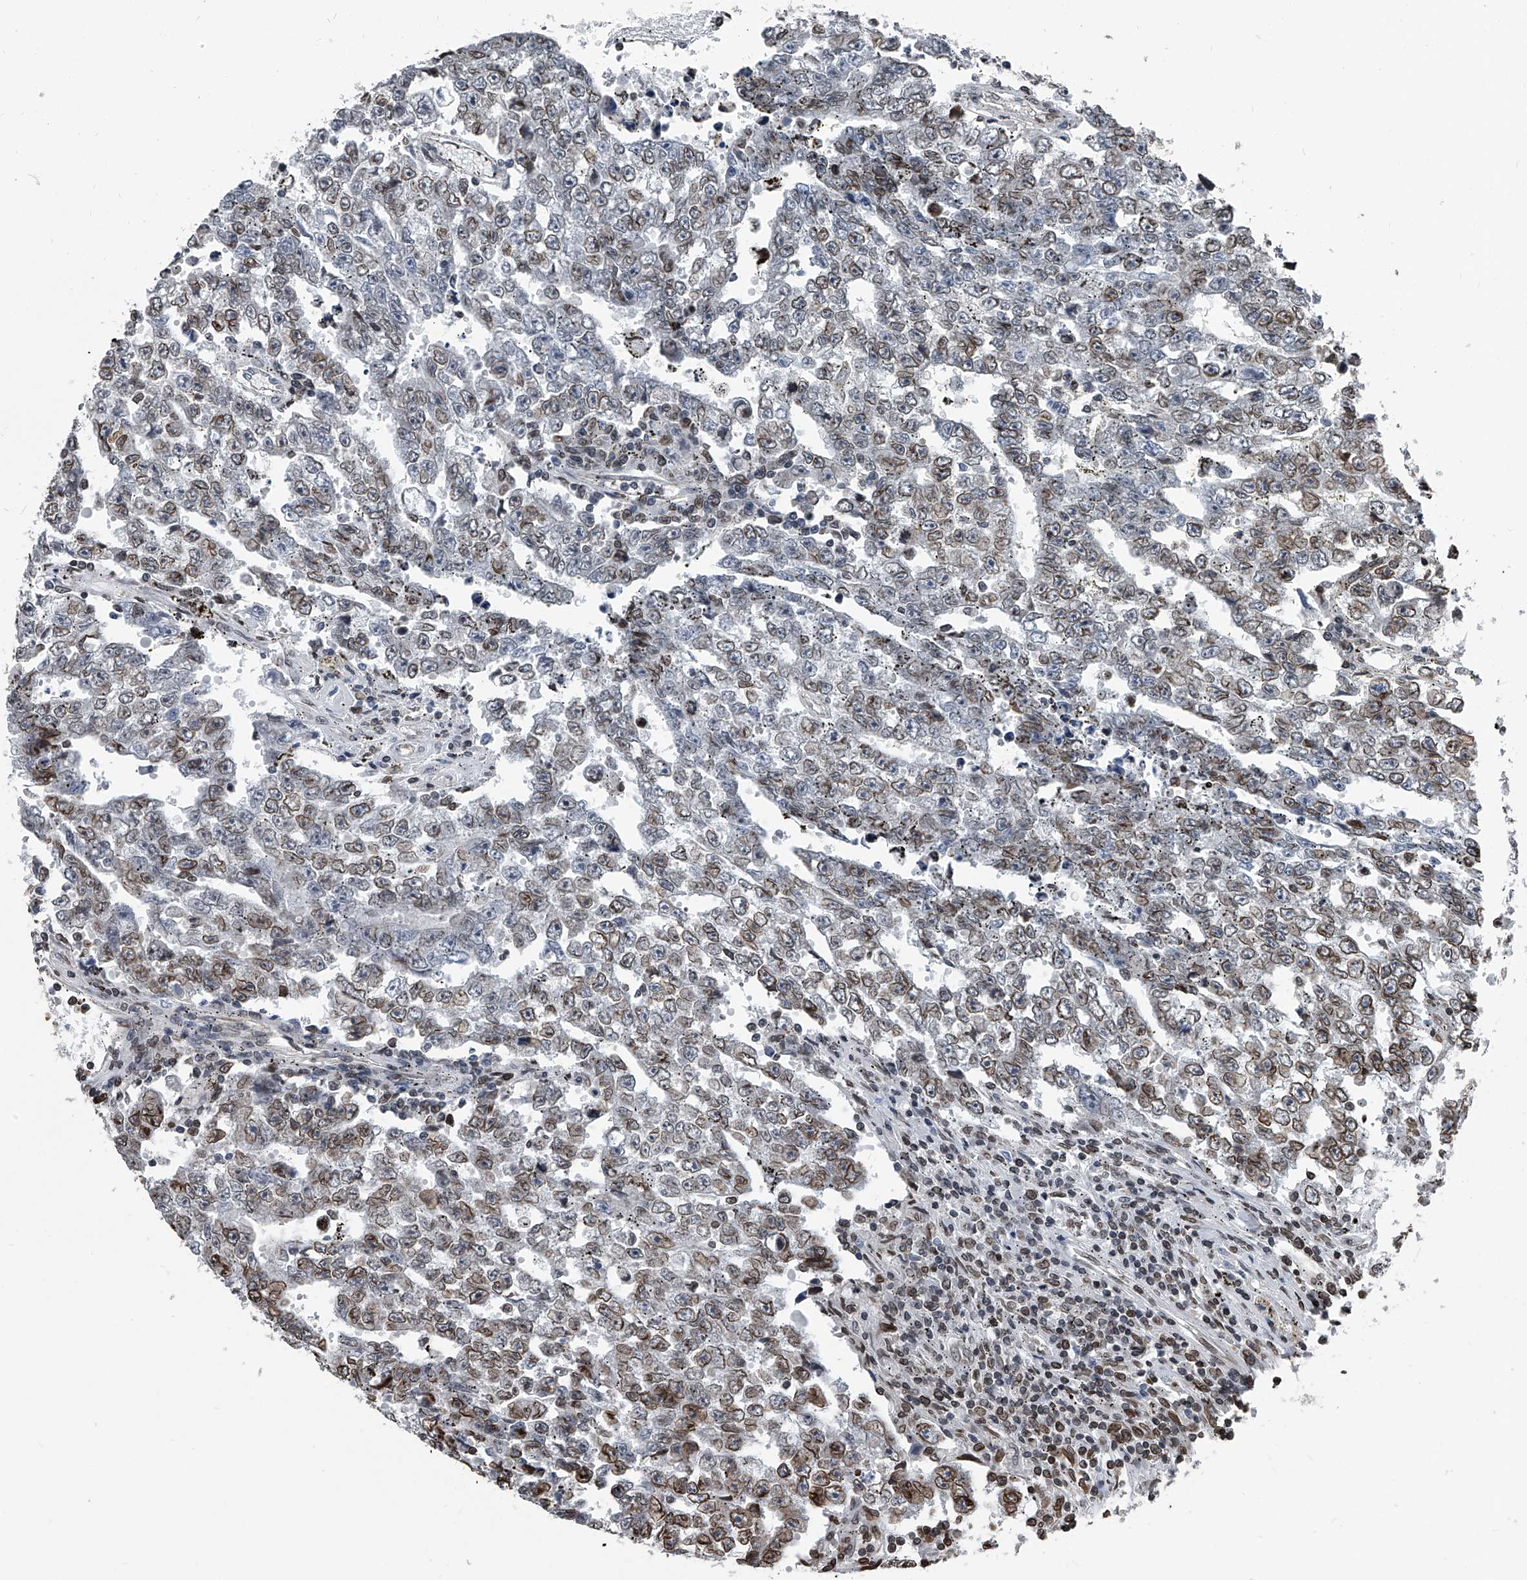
{"staining": {"intensity": "moderate", "quantity": "25%-75%", "location": "nuclear"}, "tissue": "testis cancer", "cell_type": "Tumor cells", "image_type": "cancer", "snomed": [{"axis": "morphology", "description": "Carcinoma, Embryonal, NOS"}, {"axis": "topography", "description": "Testis"}], "caption": "Protein staining of testis embryonal carcinoma tissue shows moderate nuclear positivity in approximately 25%-75% of tumor cells.", "gene": "PHF20", "patient": {"sex": "male", "age": 25}}